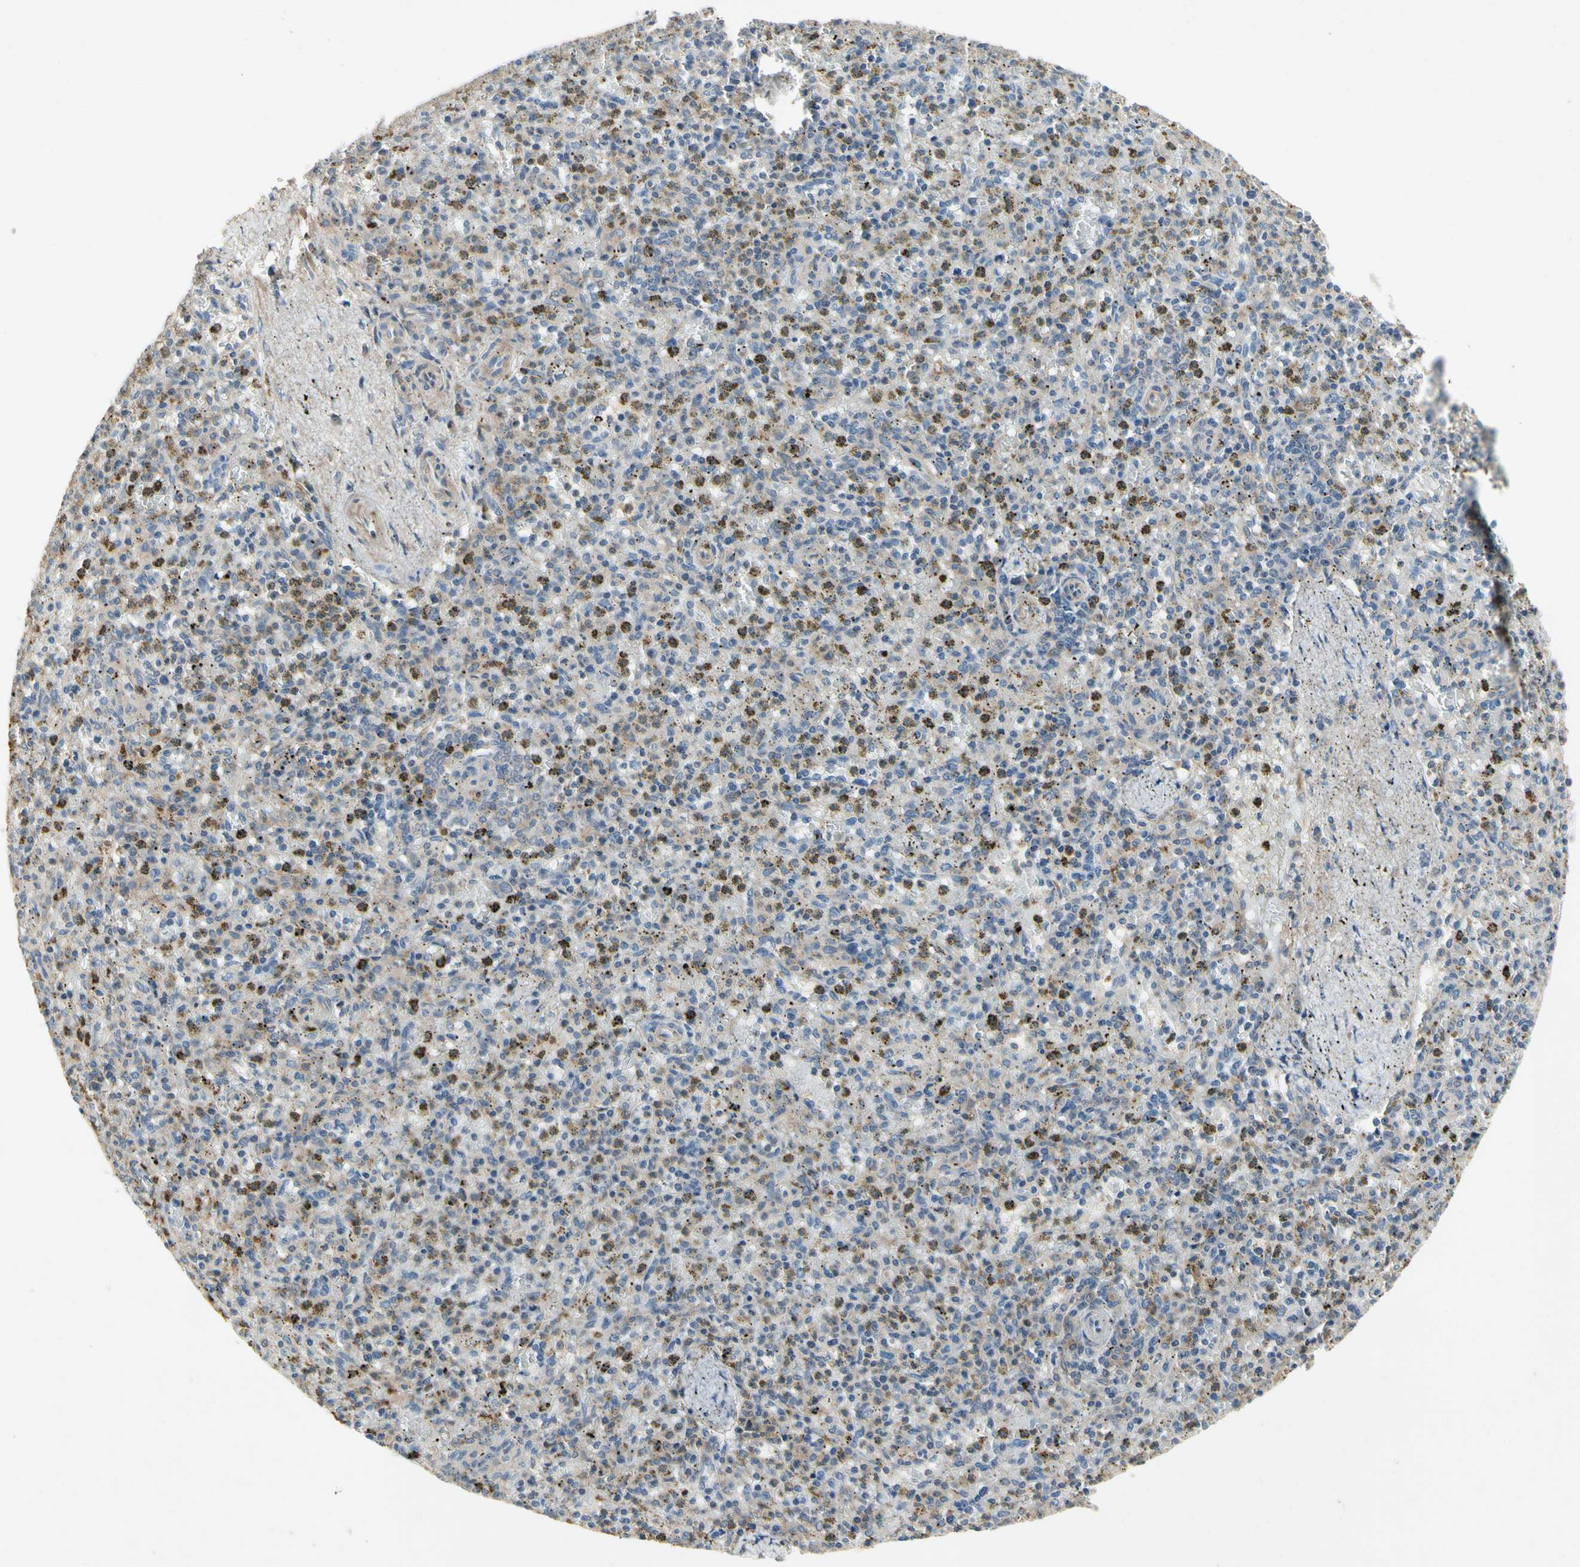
{"staining": {"intensity": "weak", "quantity": "<25%", "location": "cytoplasmic/membranous"}, "tissue": "spleen", "cell_type": "Cells in red pulp", "image_type": "normal", "snomed": [{"axis": "morphology", "description": "Normal tissue, NOS"}, {"axis": "topography", "description": "Spleen"}], "caption": "Immunohistochemistry (IHC) of benign human spleen reveals no expression in cells in red pulp. (DAB IHC, high magnification).", "gene": "CRTAC1", "patient": {"sex": "male", "age": 72}}